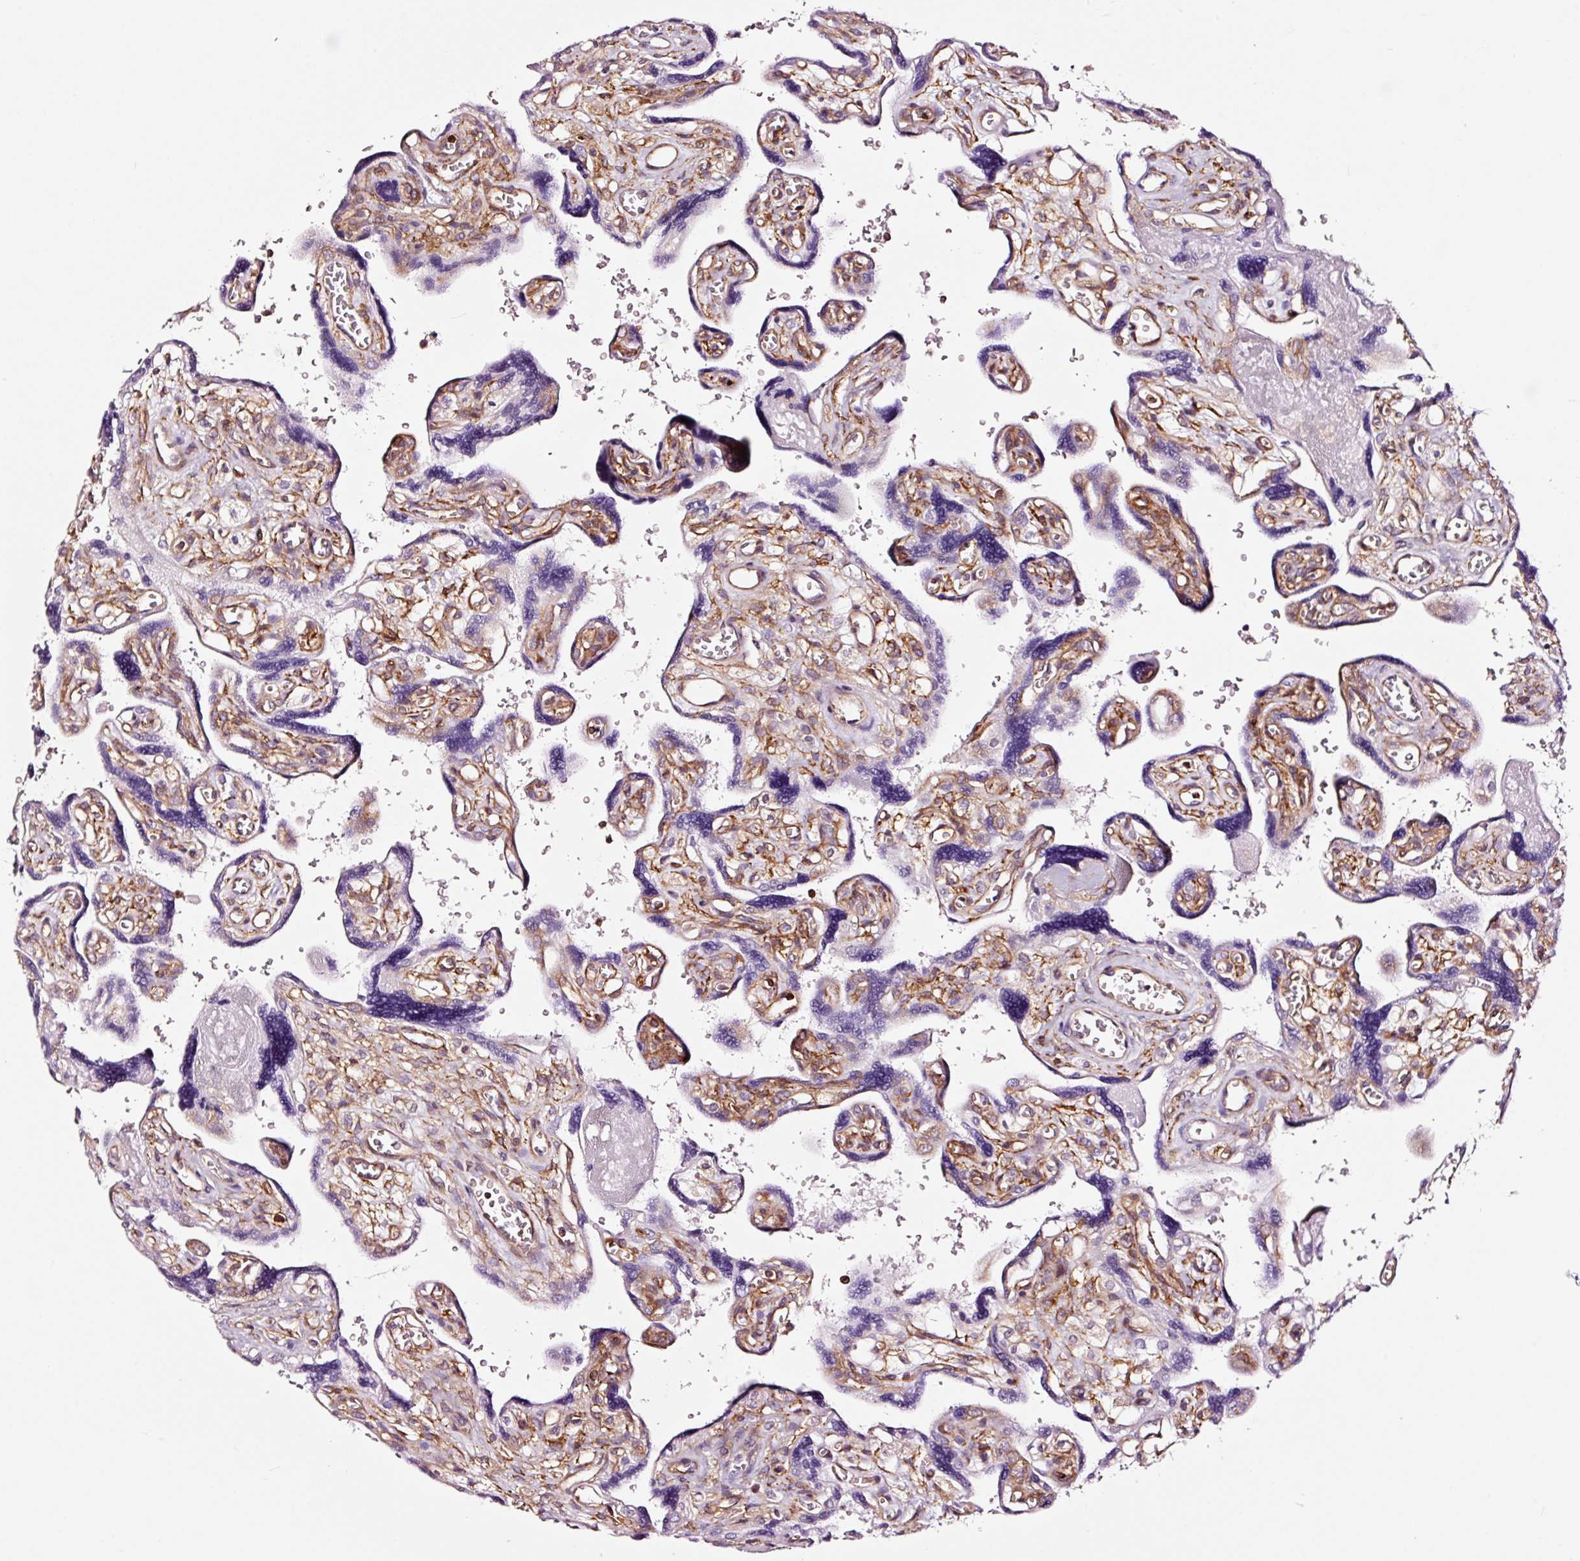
{"staining": {"intensity": "negative", "quantity": "none", "location": "none"}, "tissue": "placenta", "cell_type": "Trophoblastic cells", "image_type": "normal", "snomed": [{"axis": "morphology", "description": "Normal tissue, NOS"}, {"axis": "topography", "description": "Placenta"}], "caption": "A photomicrograph of human placenta is negative for staining in trophoblastic cells. (Brightfield microscopy of DAB IHC at high magnification).", "gene": "ADD3", "patient": {"sex": "female", "age": 39}}